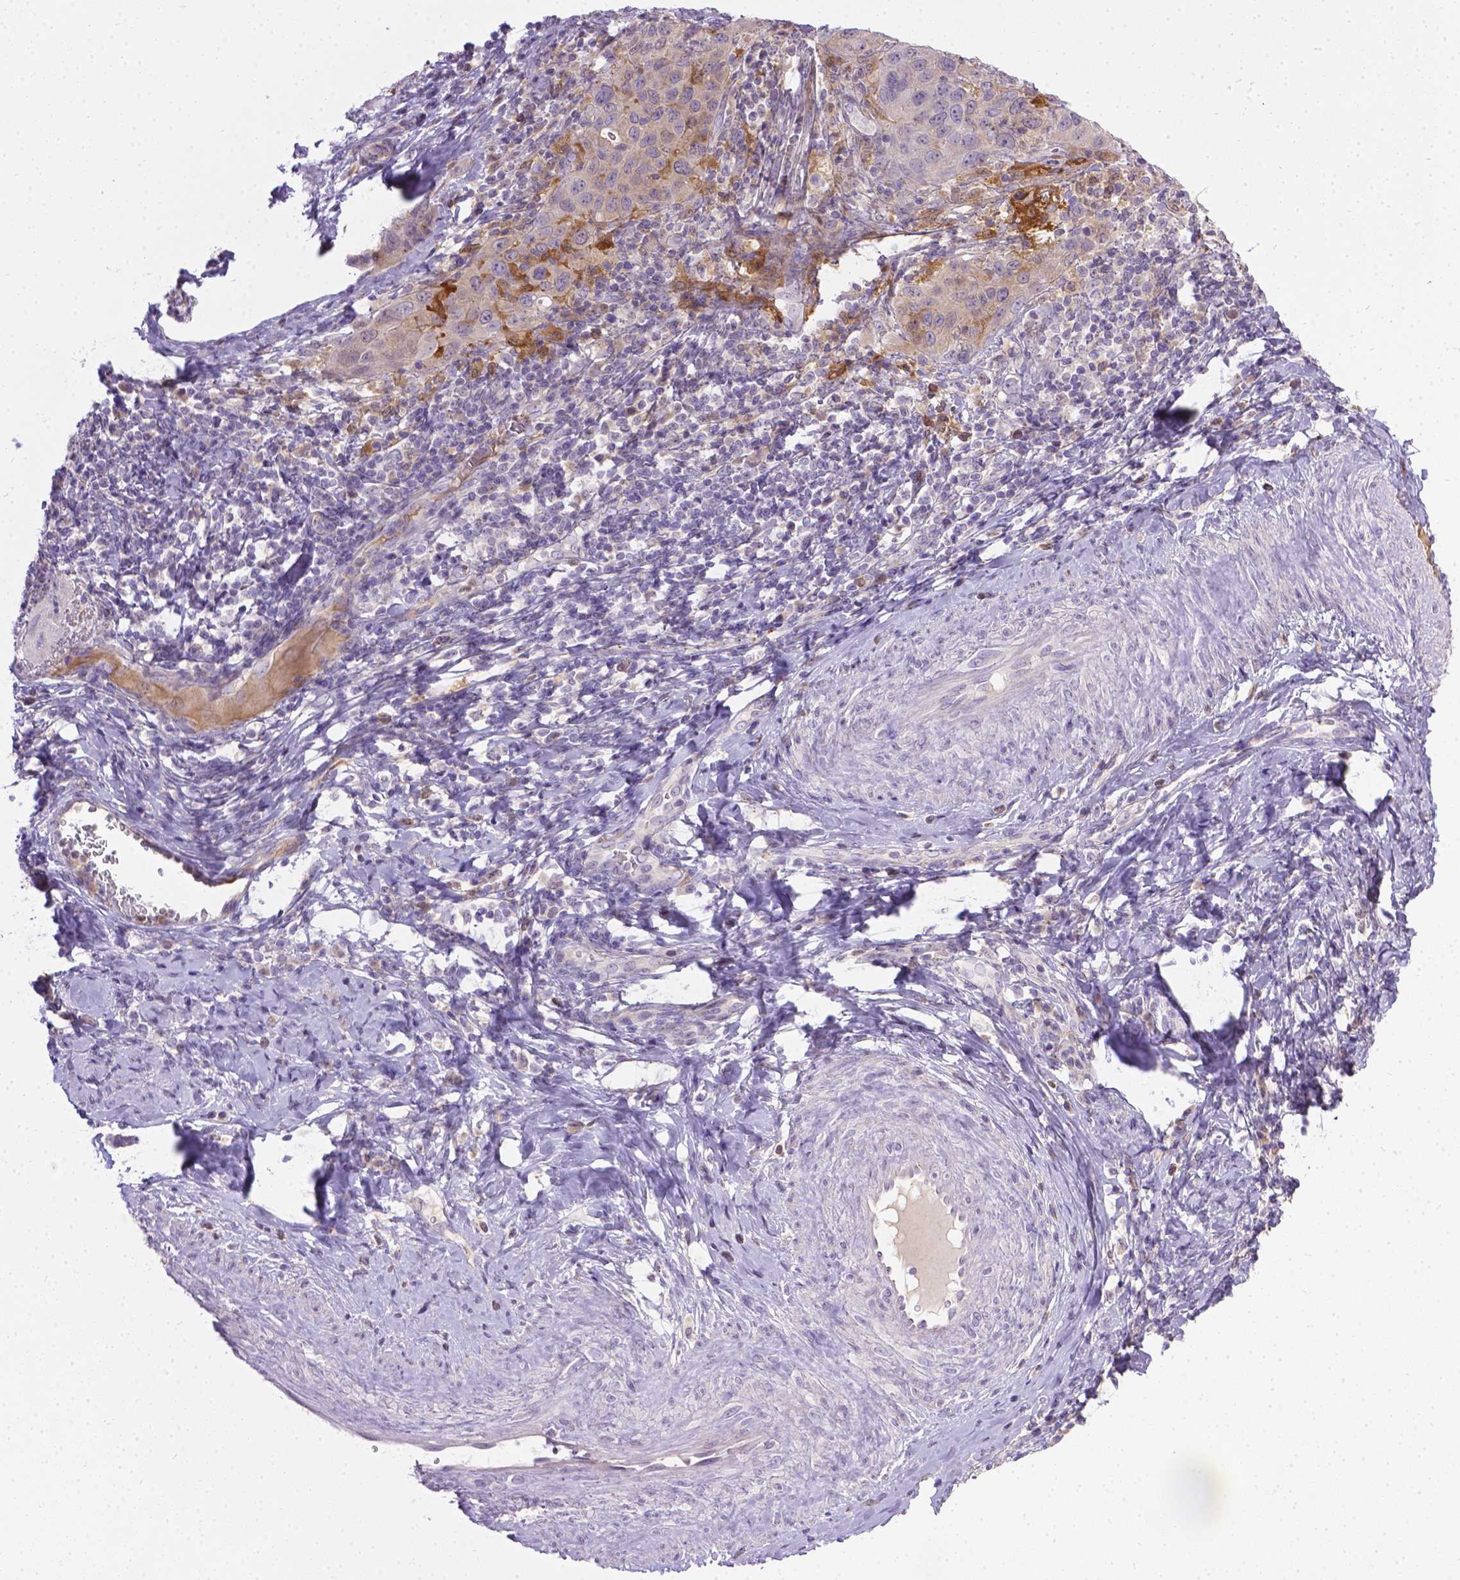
{"staining": {"intensity": "negative", "quantity": "none", "location": "none"}, "tissue": "cervical cancer", "cell_type": "Tumor cells", "image_type": "cancer", "snomed": [{"axis": "morphology", "description": "Normal tissue, NOS"}, {"axis": "morphology", "description": "Squamous cell carcinoma, NOS"}, {"axis": "topography", "description": "Cervix"}], "caption": "Tumor cells show no significant protein staining in cervical squamous cell carcinoma.", "gene": "TM4SF18", "patient": {"sex": "female", "age": 51}}